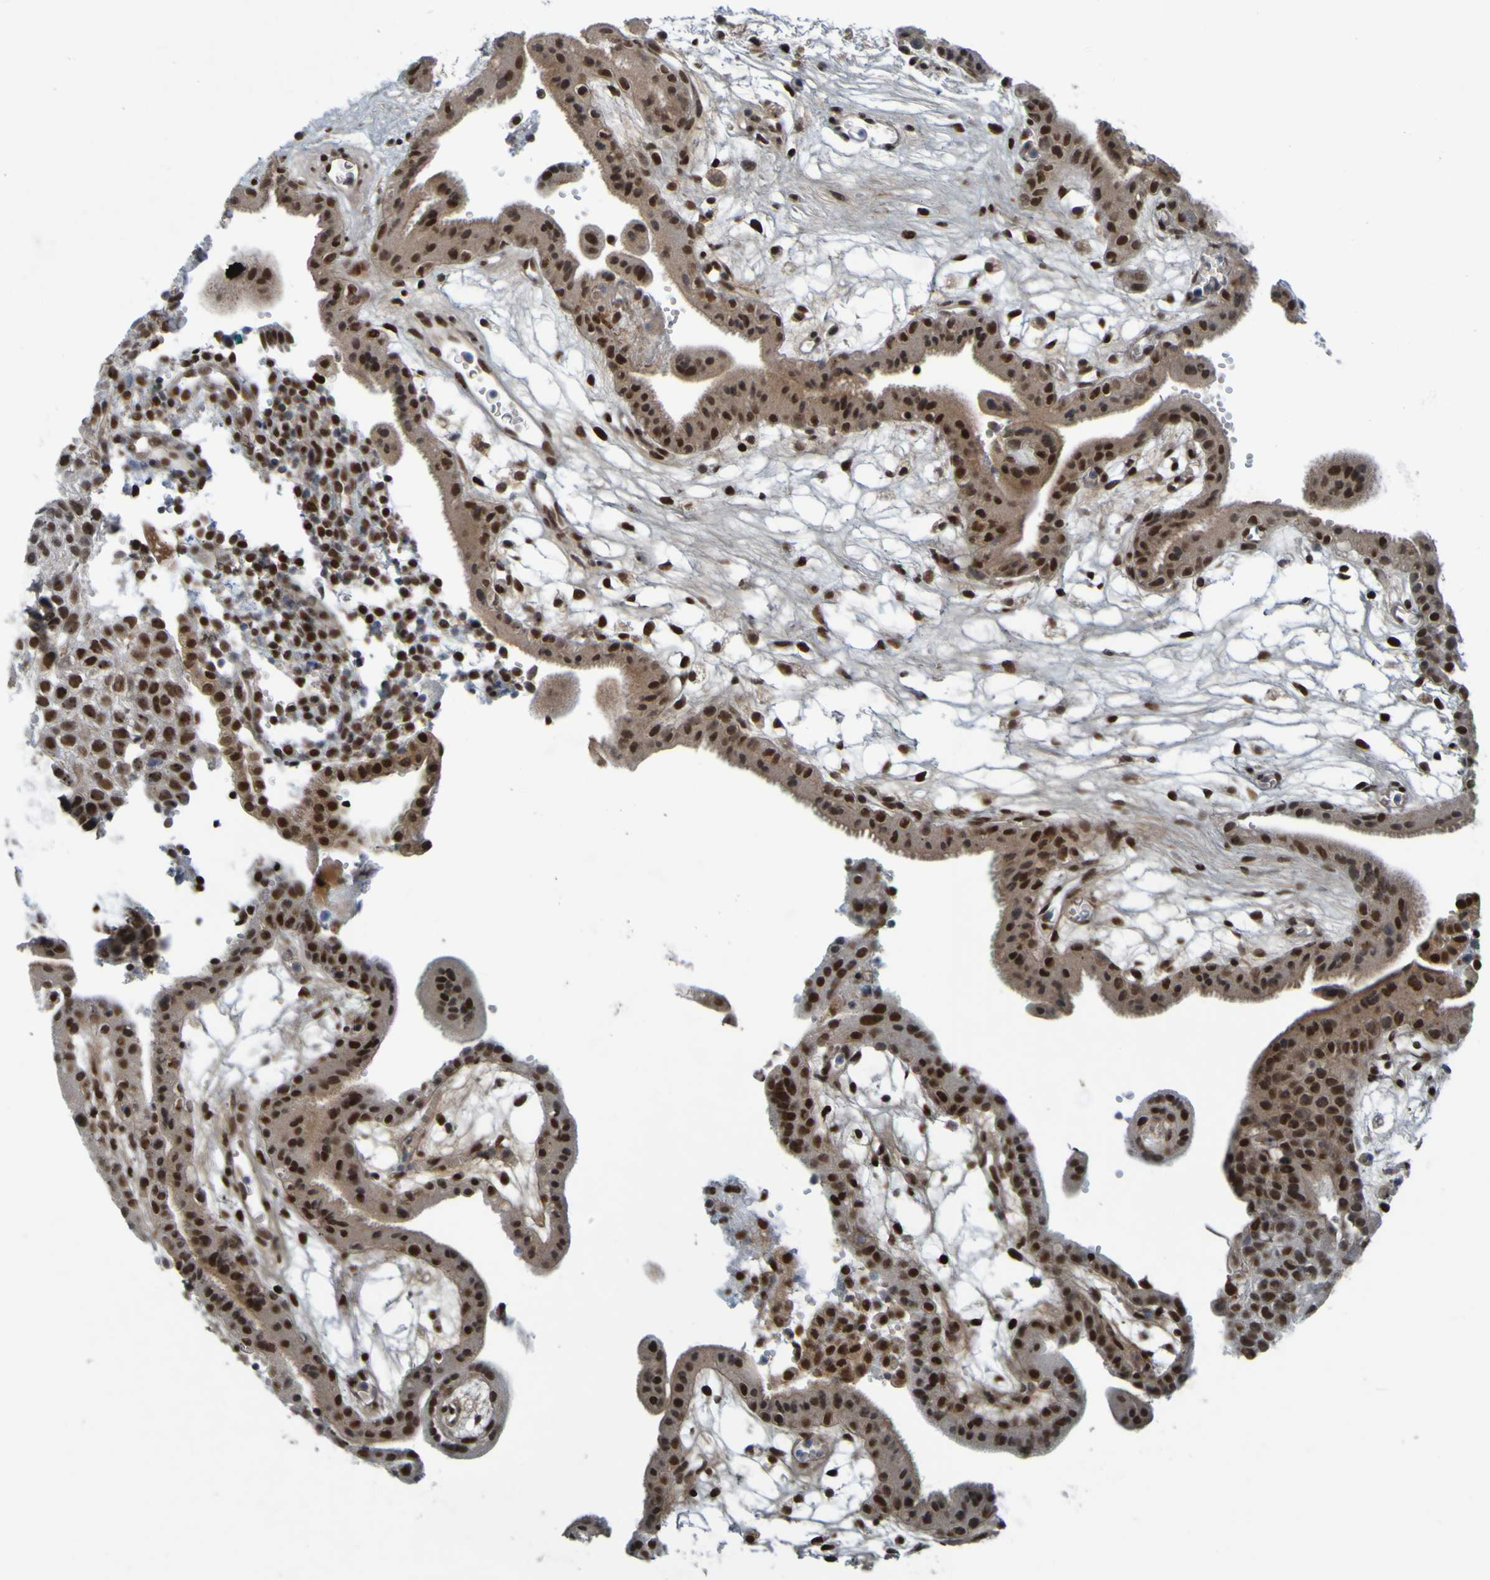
{"staining": {"intensity": "strong", "quantity": ">75%", "location": "cytoplasmic/membranous,nuclear"}, "tissue": "placenta", "cell_type": "Decidual cells", "image_type": "normal", "snomed": [{"axis": "morphology", "description": "Normal tissue, NOS"}, {"axis": "topography", "description": "Placenta"}], "caption": "Immunohistochemistry of normal human placenta shows high levels of strong cytoplasmic/membranous,nuclear expression in about >75% of decidual cells.", "gene": "MCPH1", "patient": {"sex": "female", "age": 18}}